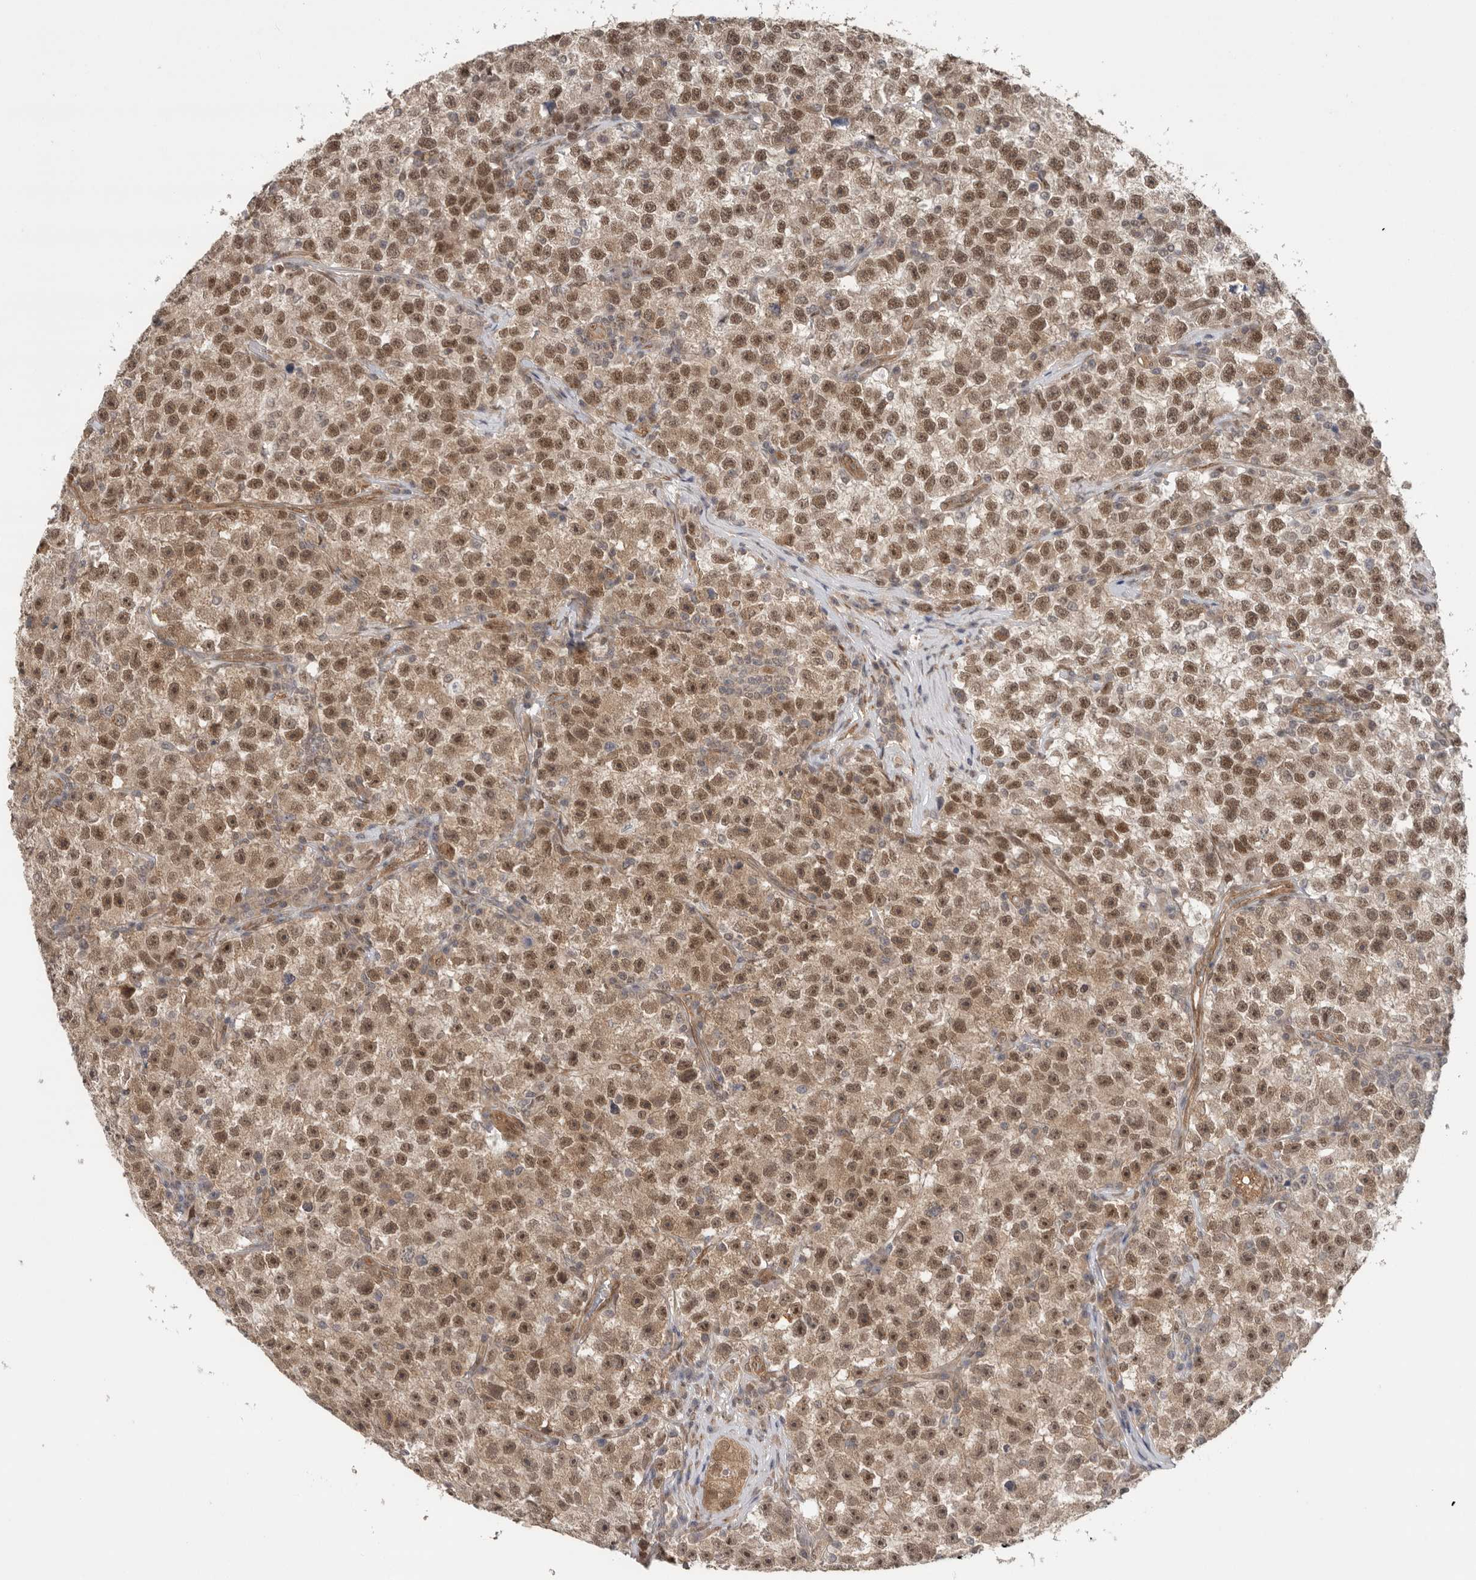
{"staining": {"intensity": "moderate", "quantity": ">75%", "location": "cytoplasmic/membranous,nuclear"}, "tissue": "testis cancer", "cell_type": "Tumor cells", "image_type": "cancer", "snomed": [{"axis": "morphology", "description": "Seminoma, NOS"}, {"axis": "topography", "description": "Testis"}], "caption": "A high-resolution micrograph shows immunohistochemistry (IHC) staining of seminoma (testis), which exhibits moderate cytoplasmic/membranous and nuclear expression in about >75% of tumor cells.", "gene": "VPS50", "patient": {"sex": "male", "age": 22}}